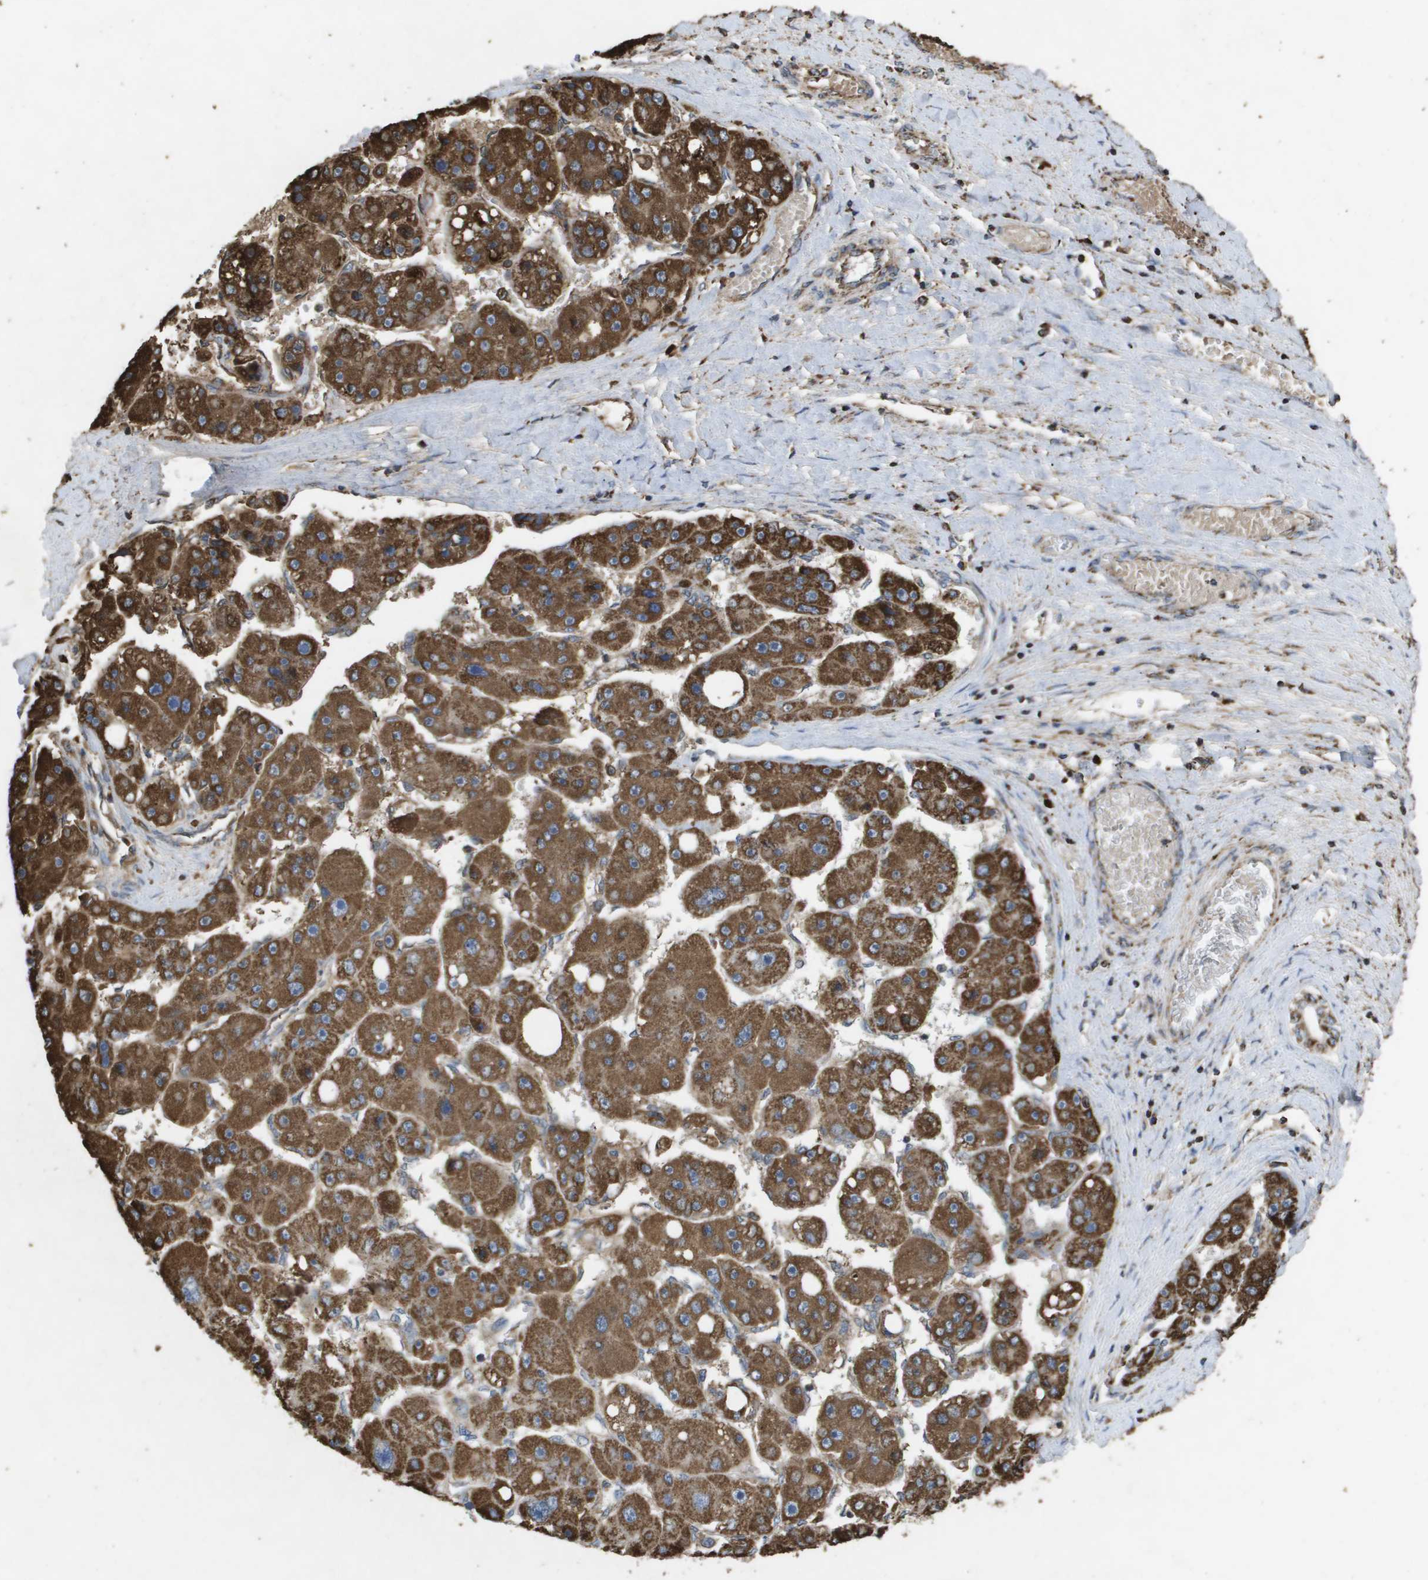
{"staining": {"intensity": "strong", "quantity": ">75%", "location": "cytoplasmic/membranous"}, "tissue": "liver cancer", "cell_type": "Tumor cells", "image_type": "cancer", "snomed": [{"axis": "morphology", "description": "Carcinoma, Hepatocellular, NOS"}, {"axis": "topography", "description": "Liver"}], "caption": "Liver cancer (hepatocellular carcinoma) stained with a protein marker displays strong staining in tumor cells.", "gene": "HSPE1", "patient": {"sex": "female", "age": 61}}